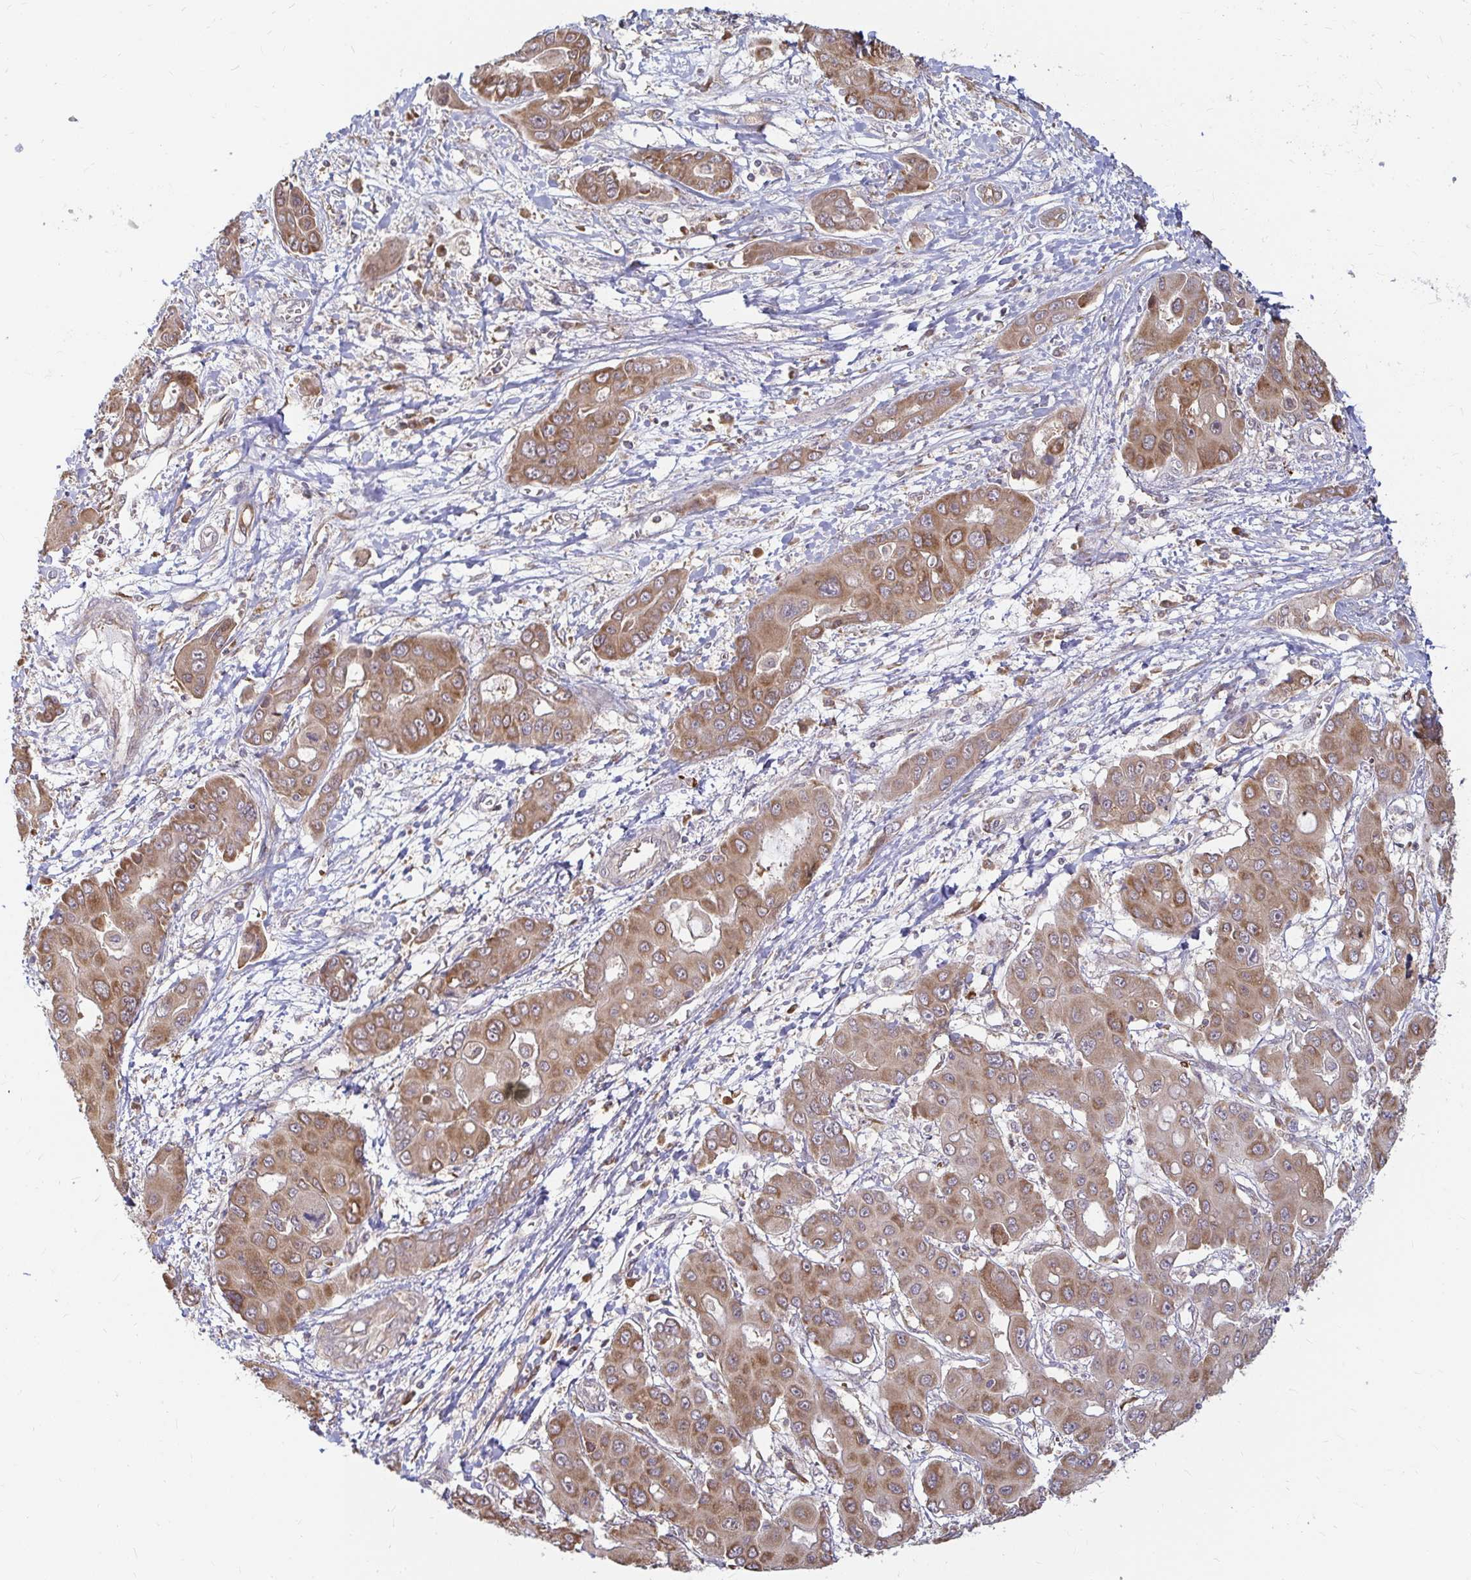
{"staining": {"intensity": "moderate", "quantity": ">75%", "location": "cytoplasmic/membranous"}, "tissue": "liver cancer", "cell_type": "Tumor cells", "image_type": "cancer", "snomed": [{"axis": "morphology", "description": "Cholangiocarcinoma"}, {"axis": "topography", "description": "Liver"}], "caption": "A high-resolution histopathology image shows IHC staining of liver cancer (cholangiocarcinoma), which displays moderate cytoplasmic/membranous expression in about >75% of tumor cells.", "gene": "CAST", "patient": {"sex": "male", "age": 67}}